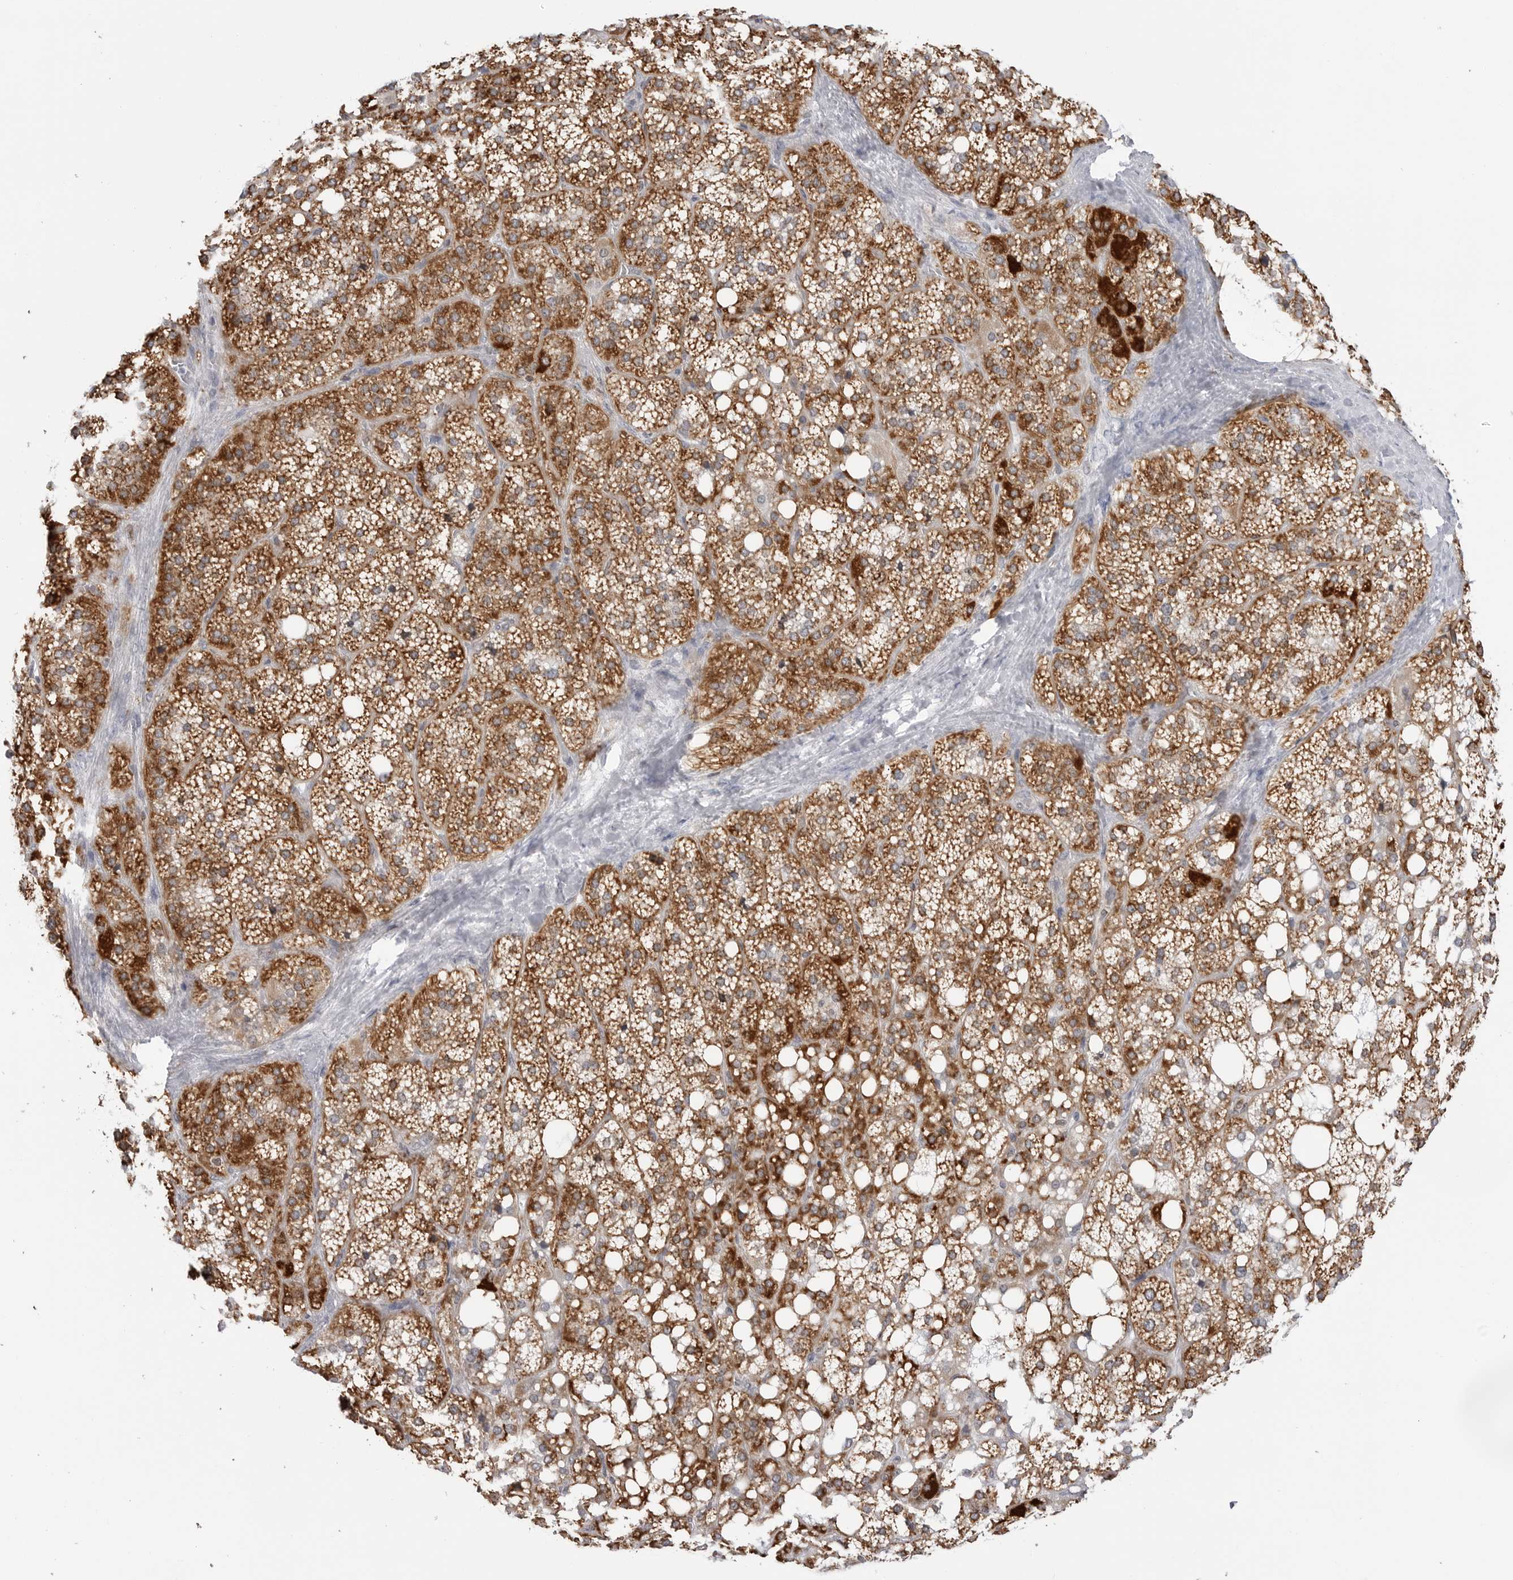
{"staining": {"intensity": "moderate", "quantity": ">75%", "location": "cytoplasmic/membranous"}, "tissue": "adrenal gland", "cell_type": "Glandular cells", "image_type": "normal", "snomed": [{"axis": "morphology", "description": "Normal tissue, NOS"}, {"axis": "topography", "description": "Adrenal gland"}], "caption": "DAB immunohistochemical staining of benign adrenal gland reveals moderate cytoplasmic/membranous protein staining in approximately >75% of glandular cells.", "gene": "COX5A", "patient": {"sex": "female", "age": 59}}